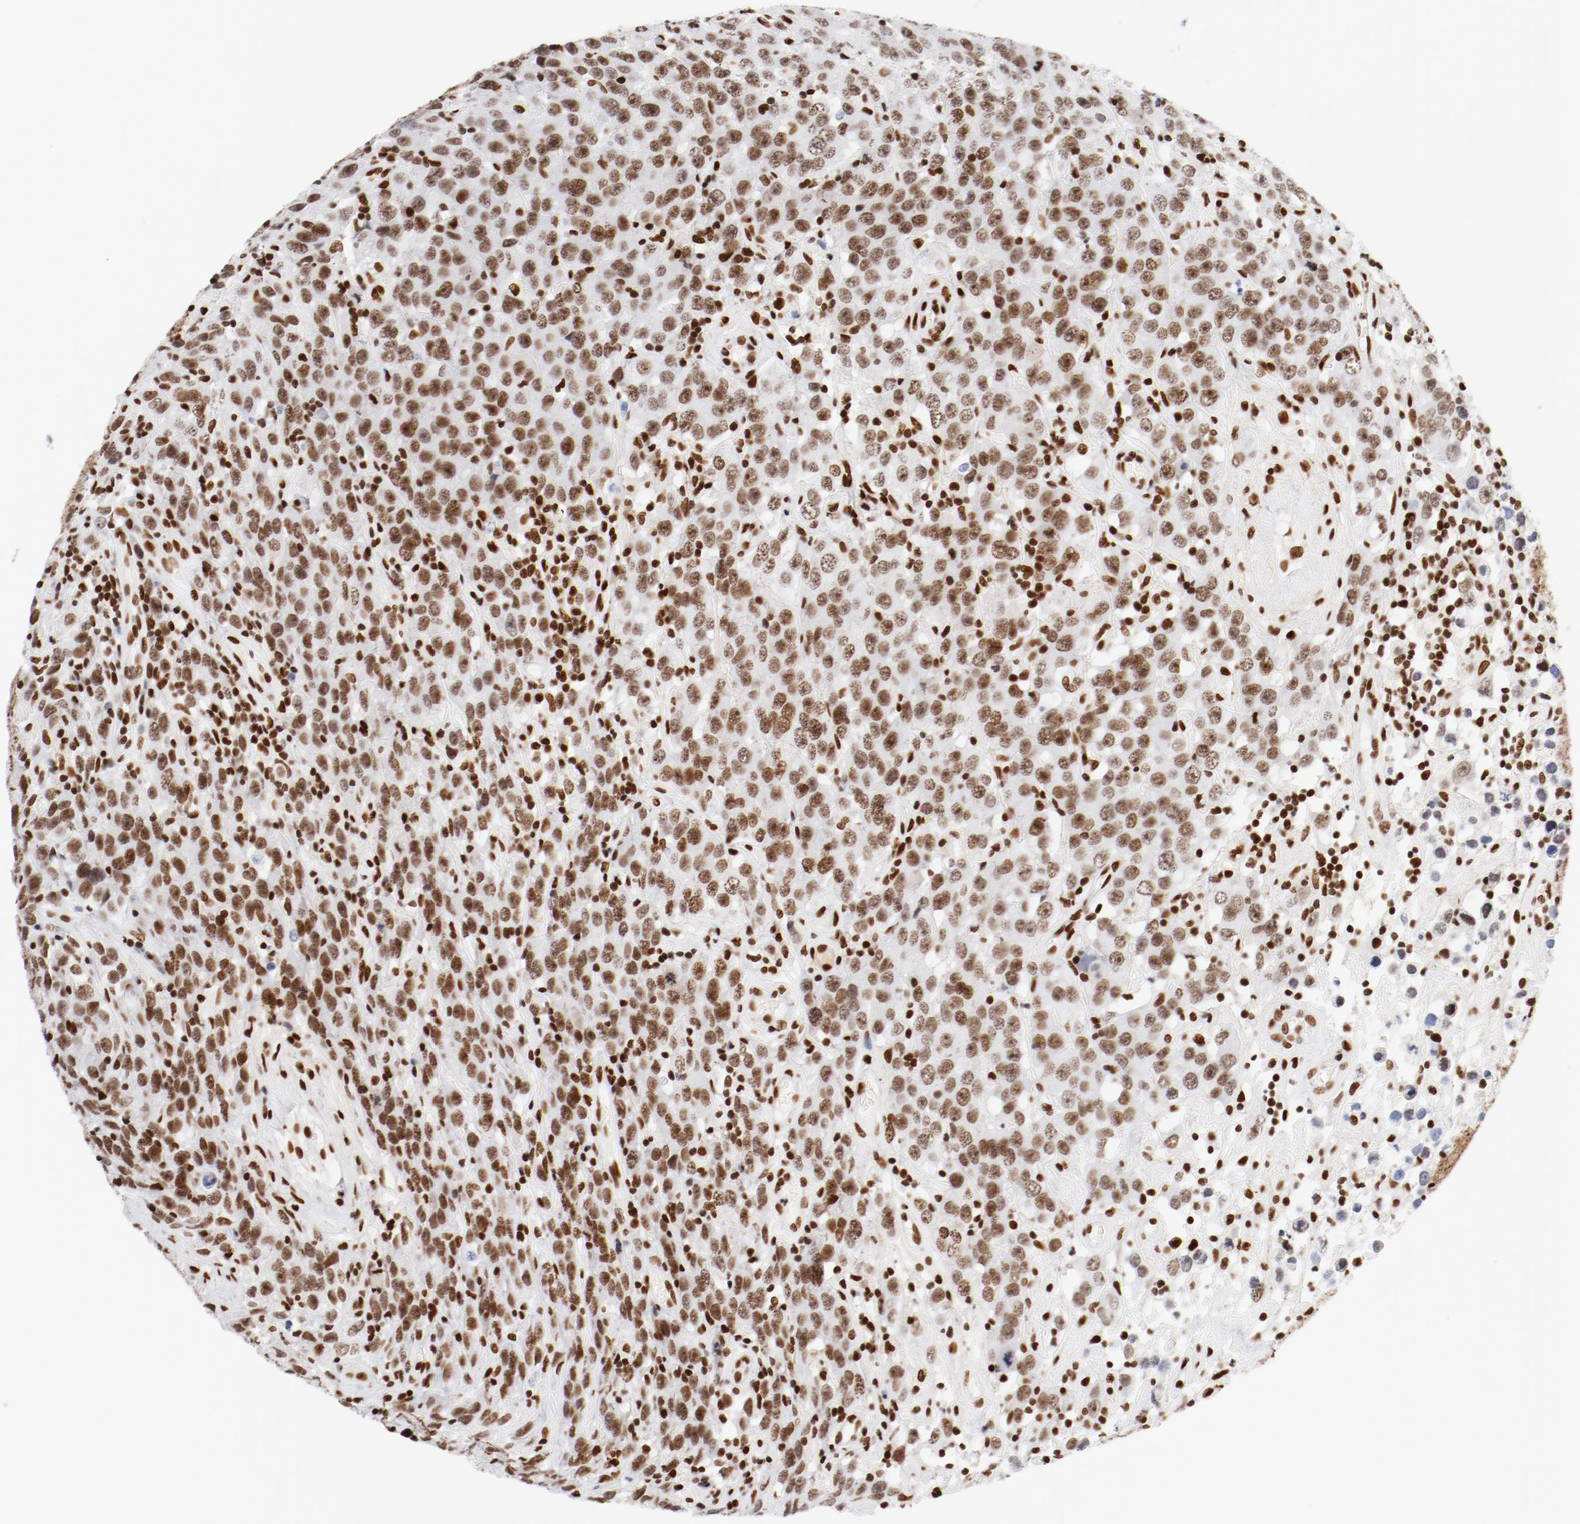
{"staining": {"intensity": "moderate", "quantity": ">75%", "location": "nuclear"}, "tissue": "testis cancer", "cell_type": "Tumor cells", "image_type": "cancer", "snomed": [{"axis": "morphology", "description": "Seminoma, NOS"}, {"axis": "topography", "description": "Testis"}], "caption": "High-magnification brightfield microscopy of testis cancer (seminoma) stained with DAB (brown) and counterstained with hematoxylin (blue). tumor cells exhibit moderate nuclear positivity is identified in about>75% of cells. The protein of interest is stained brown, and the nuclei are stained in blue (DAB IHC with brightfield microscopy, high magnification).", "gene": "CTBP1", "patient": {"sex": "male", "age": 52}}